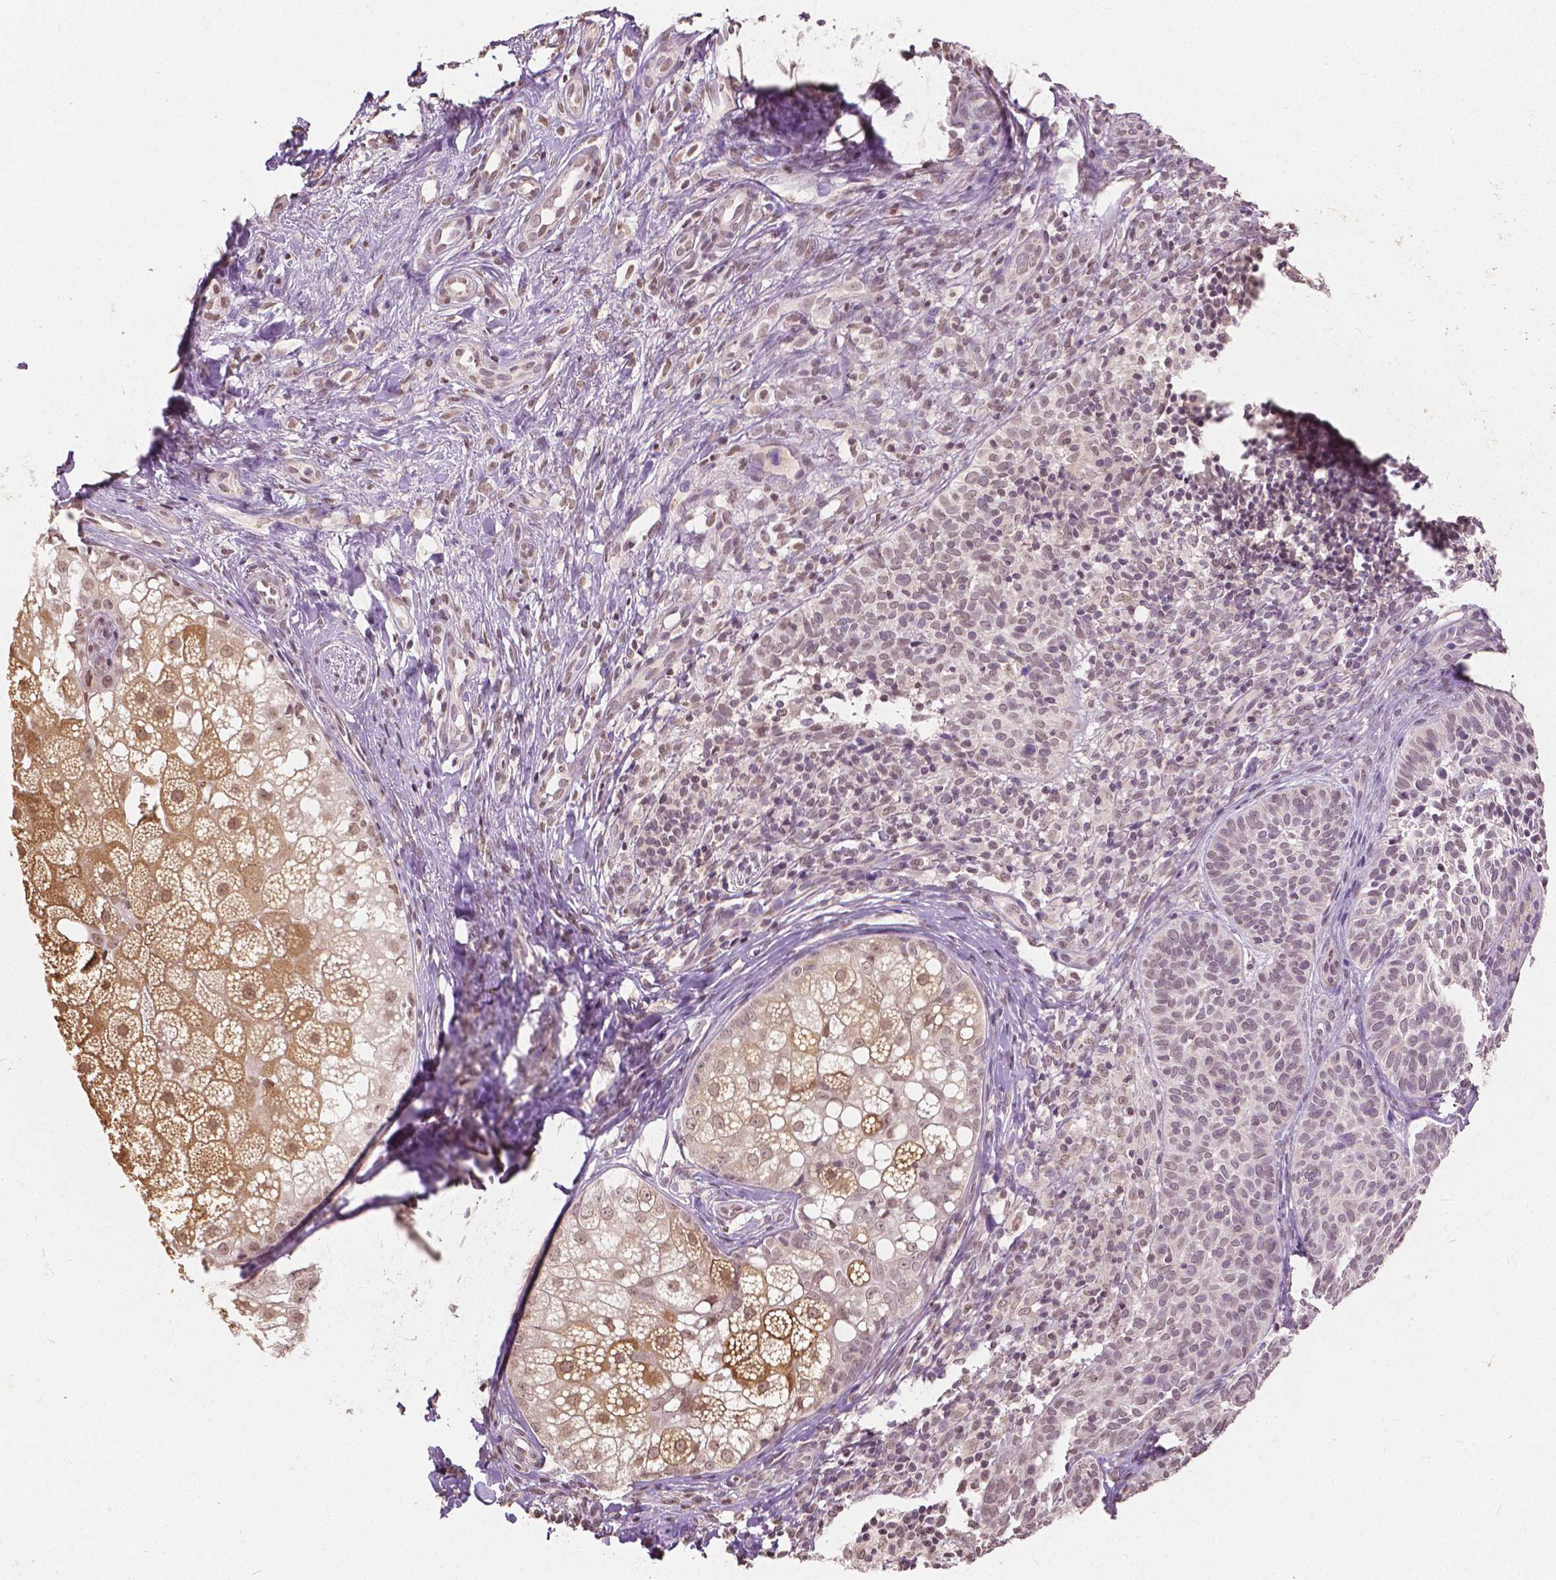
{"staining": {"intensity": "weak", "quantity": ">75%", "location": "nuclear"}, "tissue": "skin cancer", "cell_type": "Tumor cells", "image_type": "cancer", "snomed": [{"axis": "morphology", "description": "Basal cell carcinoma"}, {"axis": "topography", "description": "Skin"}], "caption": "Skin cancer (basal cell carcinoma) was stained to show a protein in brown. There is low levels of weak nuclear positivity in about >75% of tumor cells.", "gene": "HOXA10", "patient": {"sex": "male", "age": 57}}